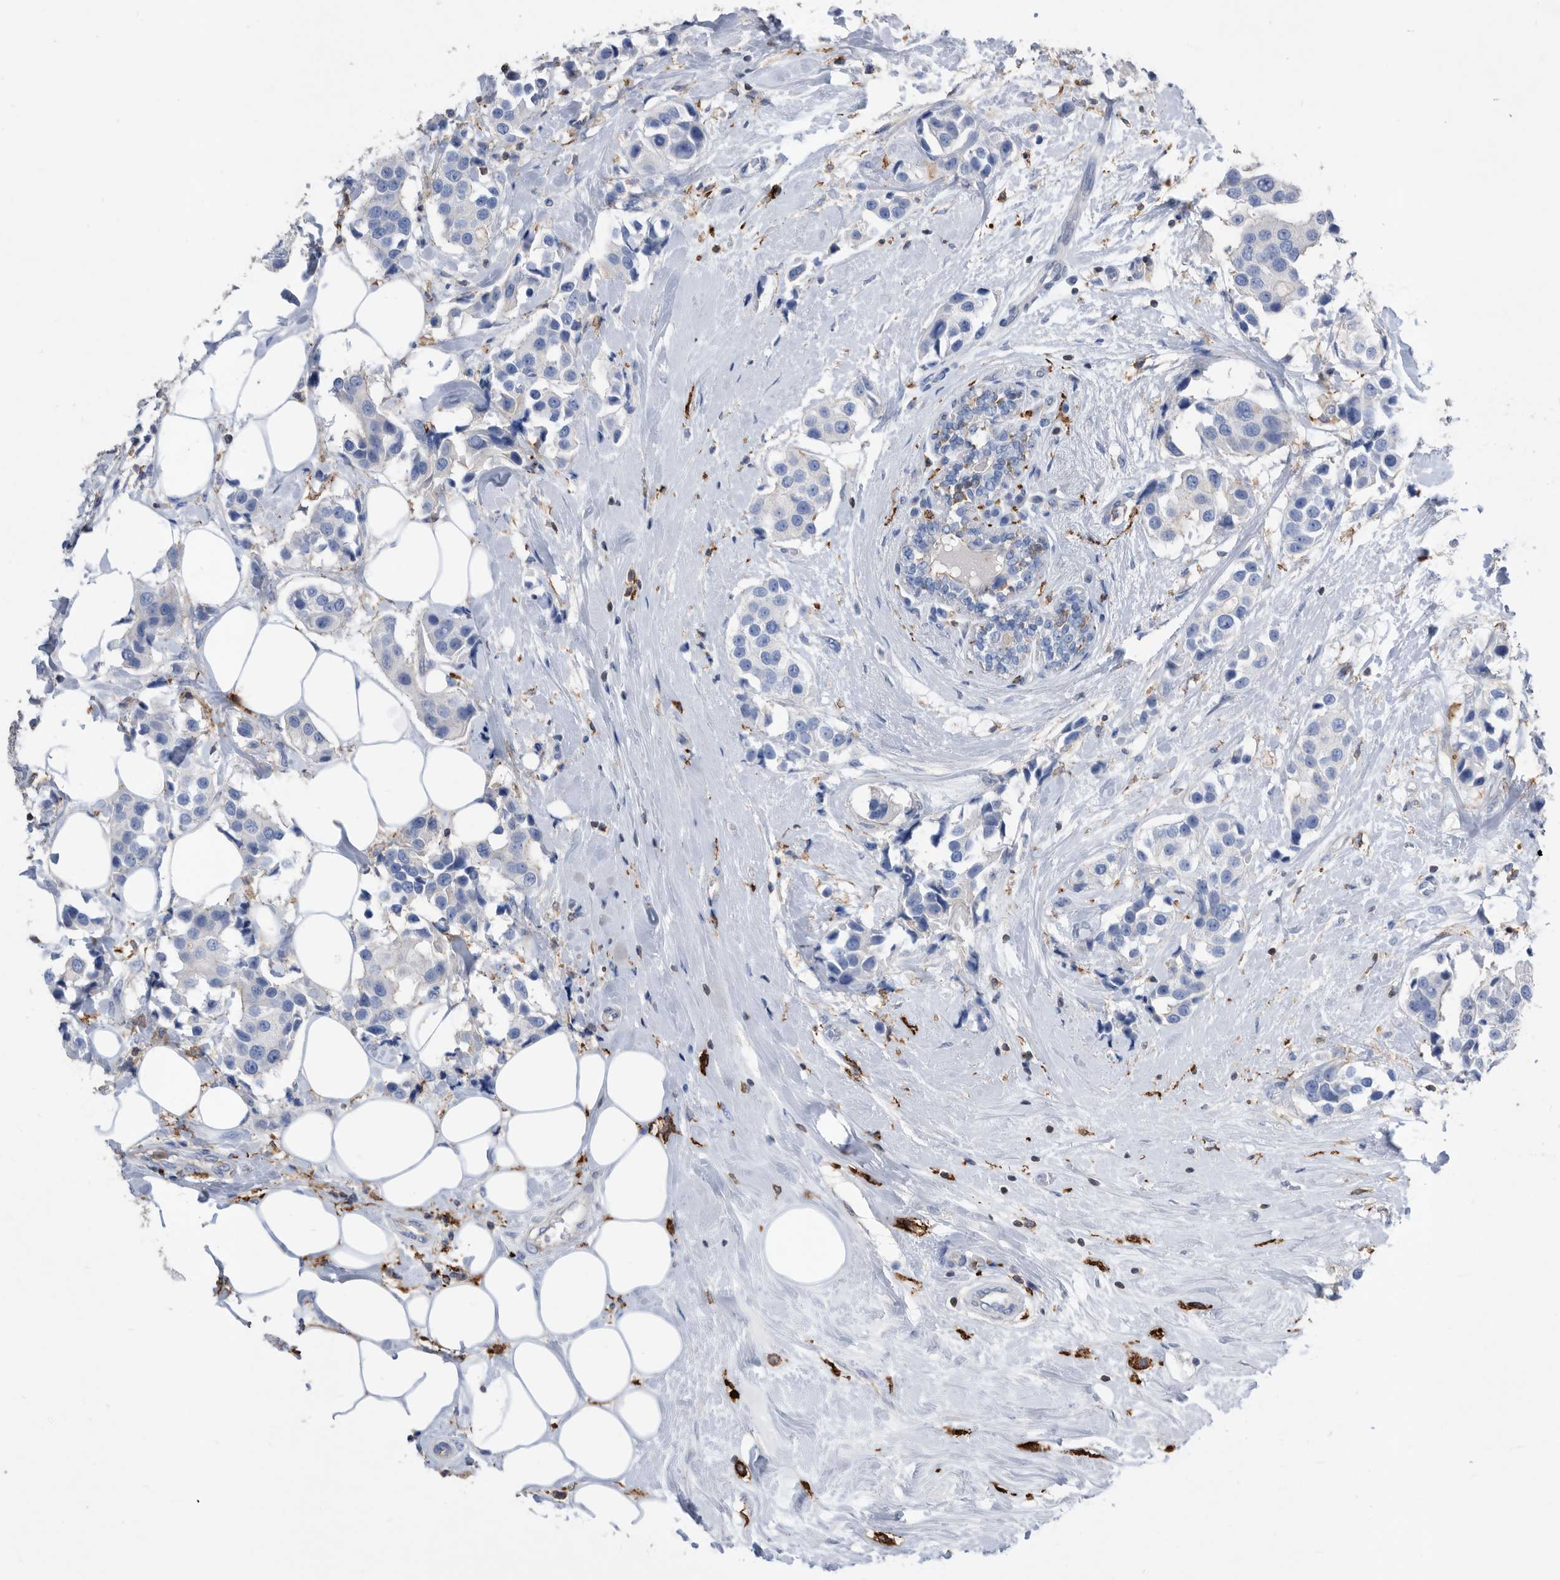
{"staining": {"intensity": "negative", "quantity": "none", "location": "none"}, "tissue": "breast cancer", "cell_type": "Tumor cells", "image_type": "cancer", "snomed": [{"axis": "morphology", "description": "Normal tissue, NOS"}, {"axis": "morphology", "description": "Duct carcinoma"}, {"axis": "topography", "description": "Breast"}], "caption": "A high-resolution image shows IHC staining of breast cancer (infiltrating ductal carcinoma), which demonstrates no significant staining in tumor cells.", "gene": "MS4A4A", "patient": {"sex": "female", "age": 39}}